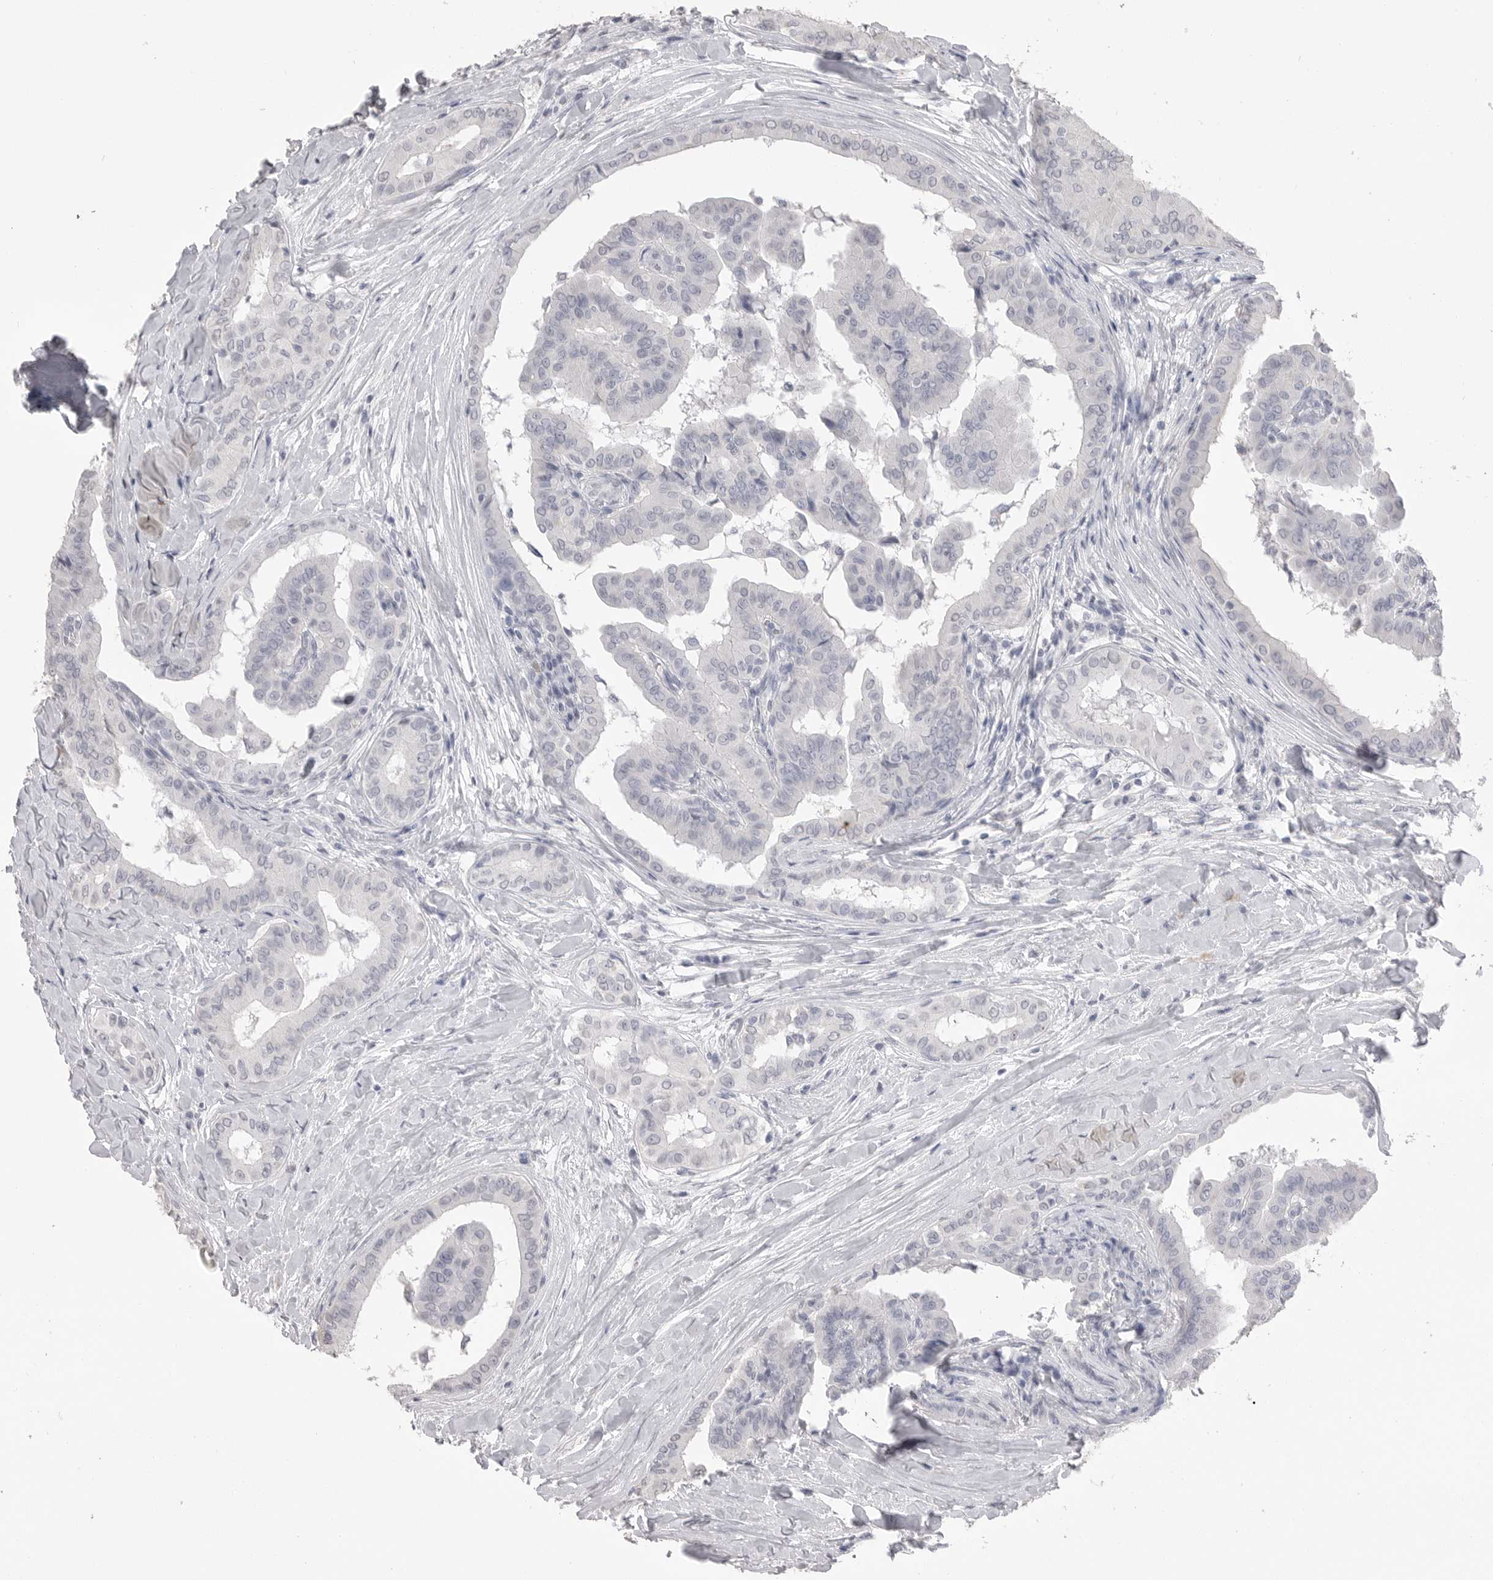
{"staining": {"intensity": "negative", "quantity": "none", "location": "none"}, "tissue": "thyroid cancer", "cell_type": "Tumor cells", "image_type": "cancer", "snomed": [{"axis": "morphology", "description": "Papillary adenocarcinoma, NOS"}, {"axis": "topography", "description": "Thyroid gland"}], "caption": "This is an immunohistochemistry micrograph of thyroid cancer (papillary adenocarcinoma). There is no positivity in tumor cells.", "gene": "ICAM5", "patient": {"sex": "male", "age": 33}}